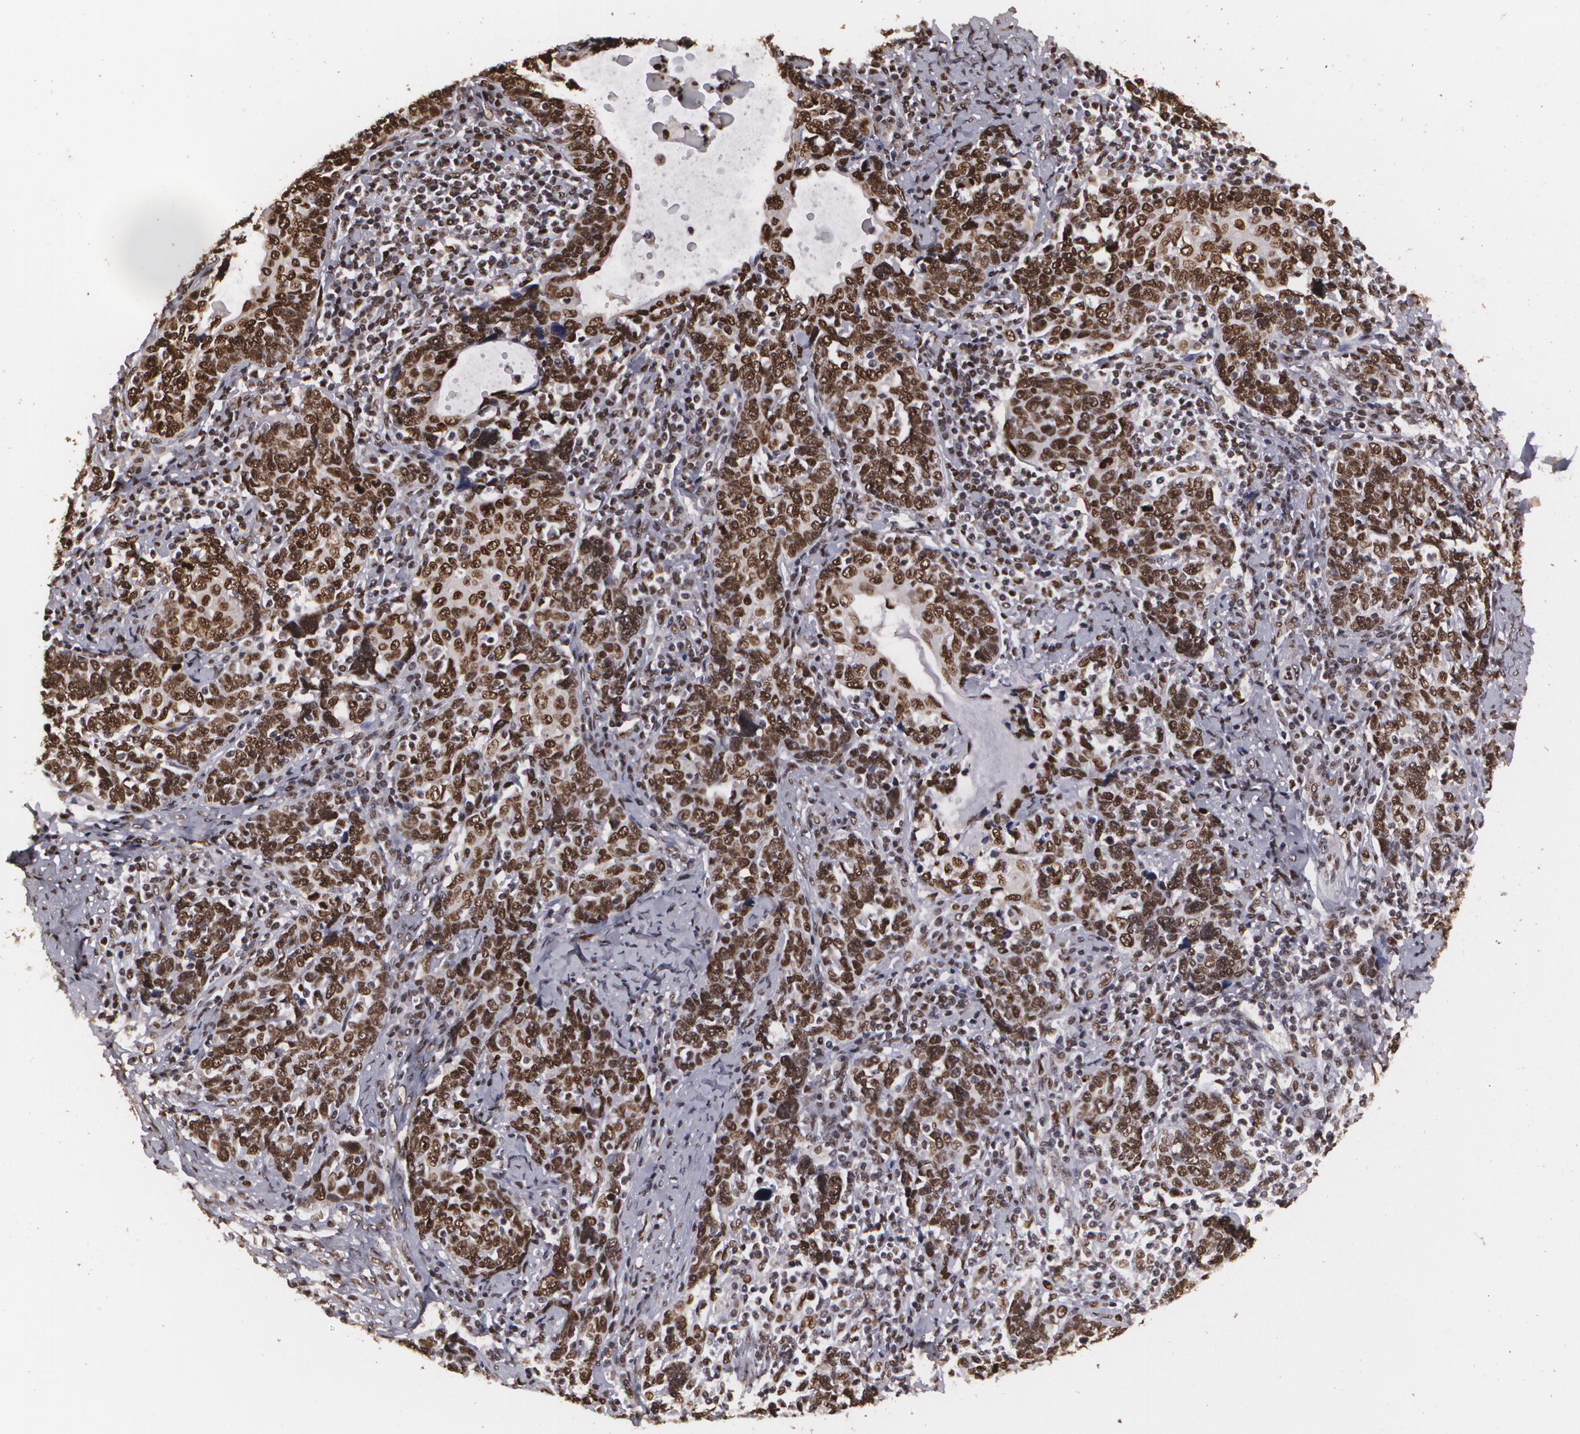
{"staining": {"intensity": "strong", "quantity": ">75%", "location": "nuclear"}, "tissue": "cervical cancer", "cell_type": "Tumor cells", "image_type": "cancer", "snomed": [{"axis": "morphology", "description": "Squamous cell carcinoma, NOS"}, {"axis": "topography", "description": "Cervix"}], "caption": "Strong nuclear staining for a protein is identified in approximately >75% of tumor cells of squamous cell carcinoma (cervical) using IHC.", "gene": "RCOR1", "patient": {"sex": "female", "age": 41}}